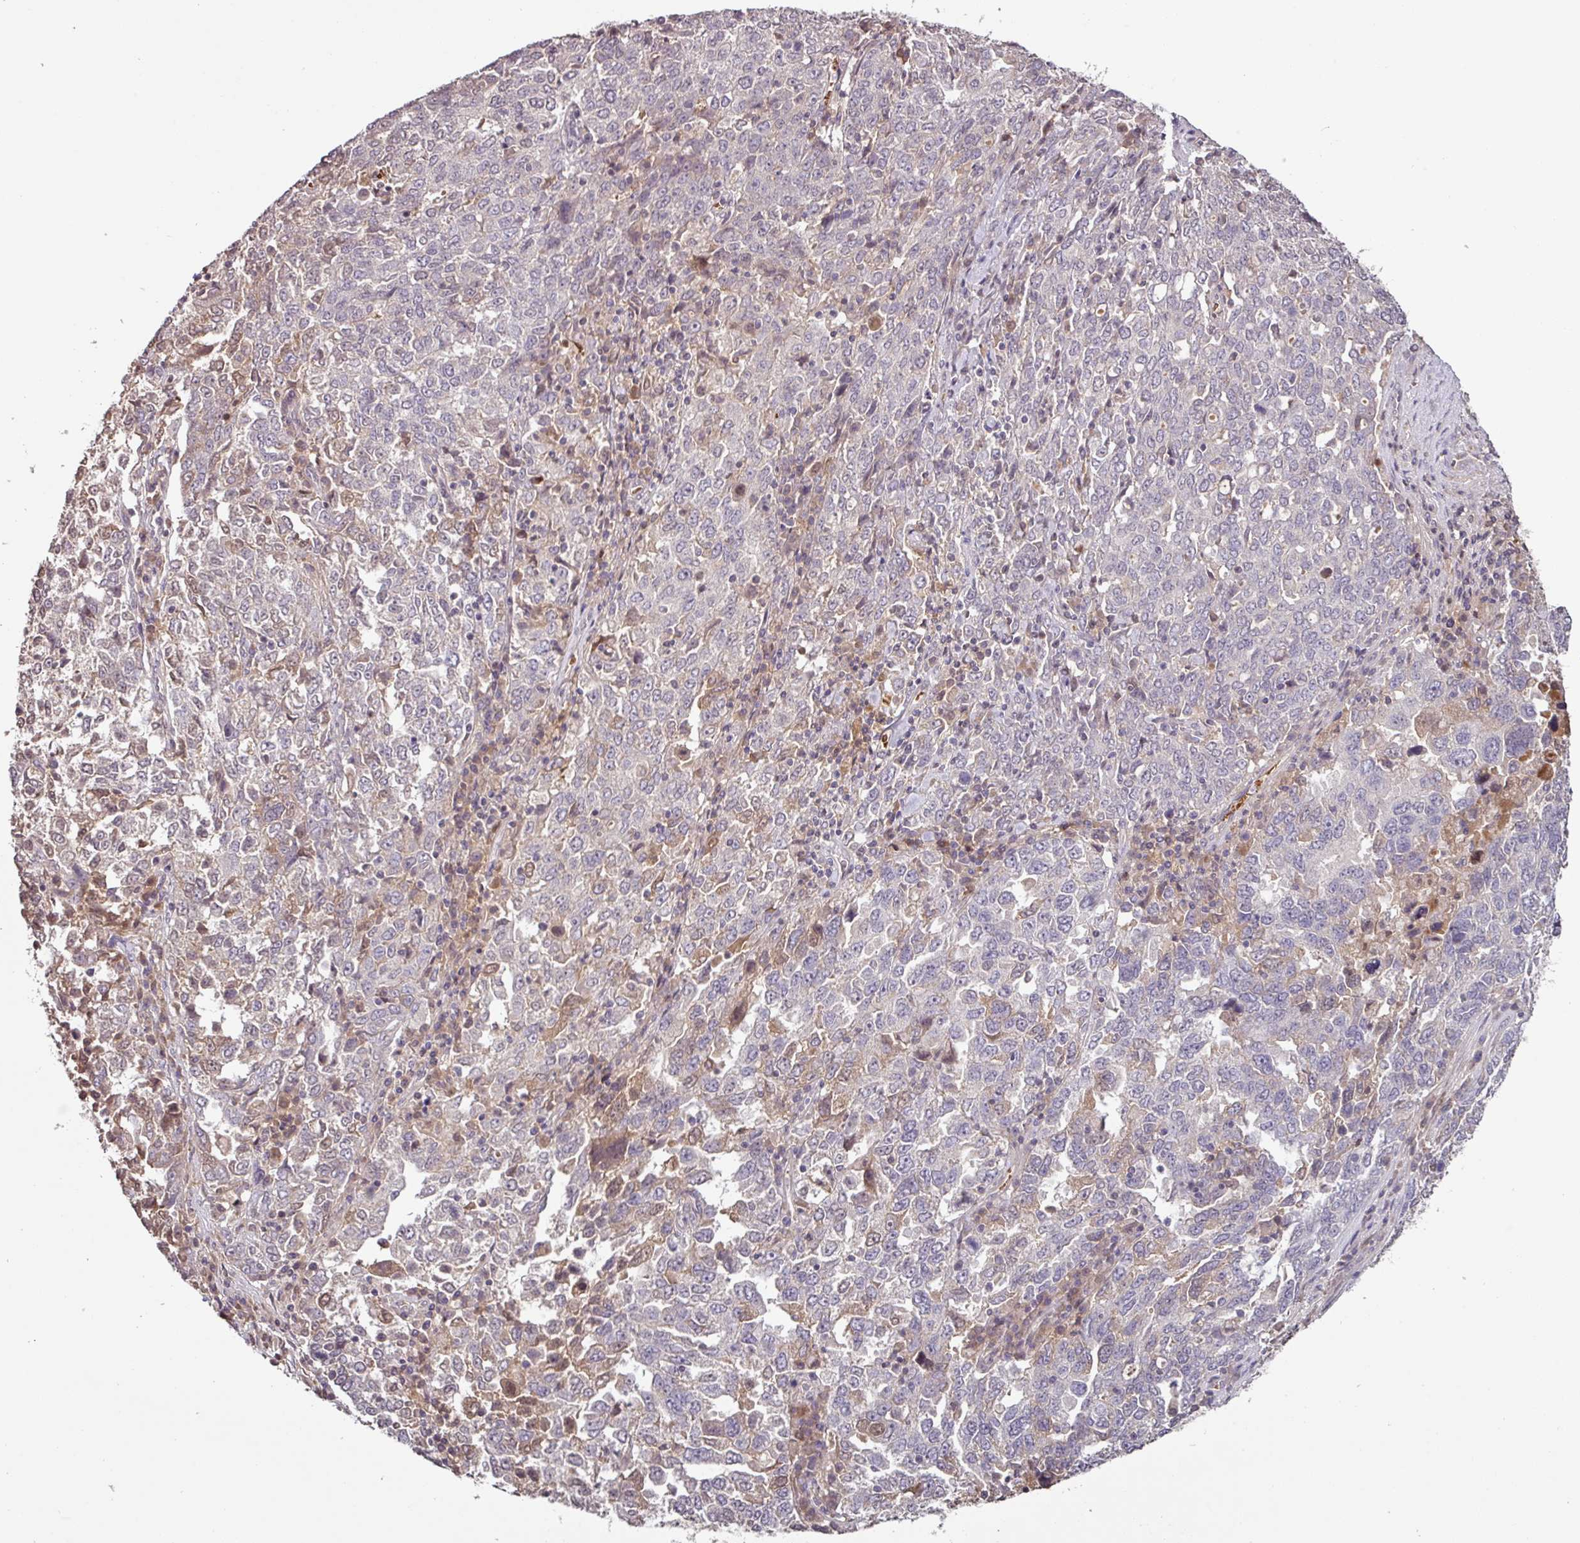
{"staining": {"intensity": "negative", "quantity": "none", "location": "none"}, "tissue": "ovarian cancer", "cell_type": "Tumor cells", "image_type": "cancer", "snomed": [{"axis": "morphology", "description": "Carcinoma, endometroid"}, {"axis": "topography", "description": "Ovary"}], "caption": "Human ovarian cancer (endometroid carcinoma) stained for a protein using immunohistochemistry displays no positivity in tumor cells.", "gene": "SLC5A10", "patient": {"sex": "female", "age": 62}}